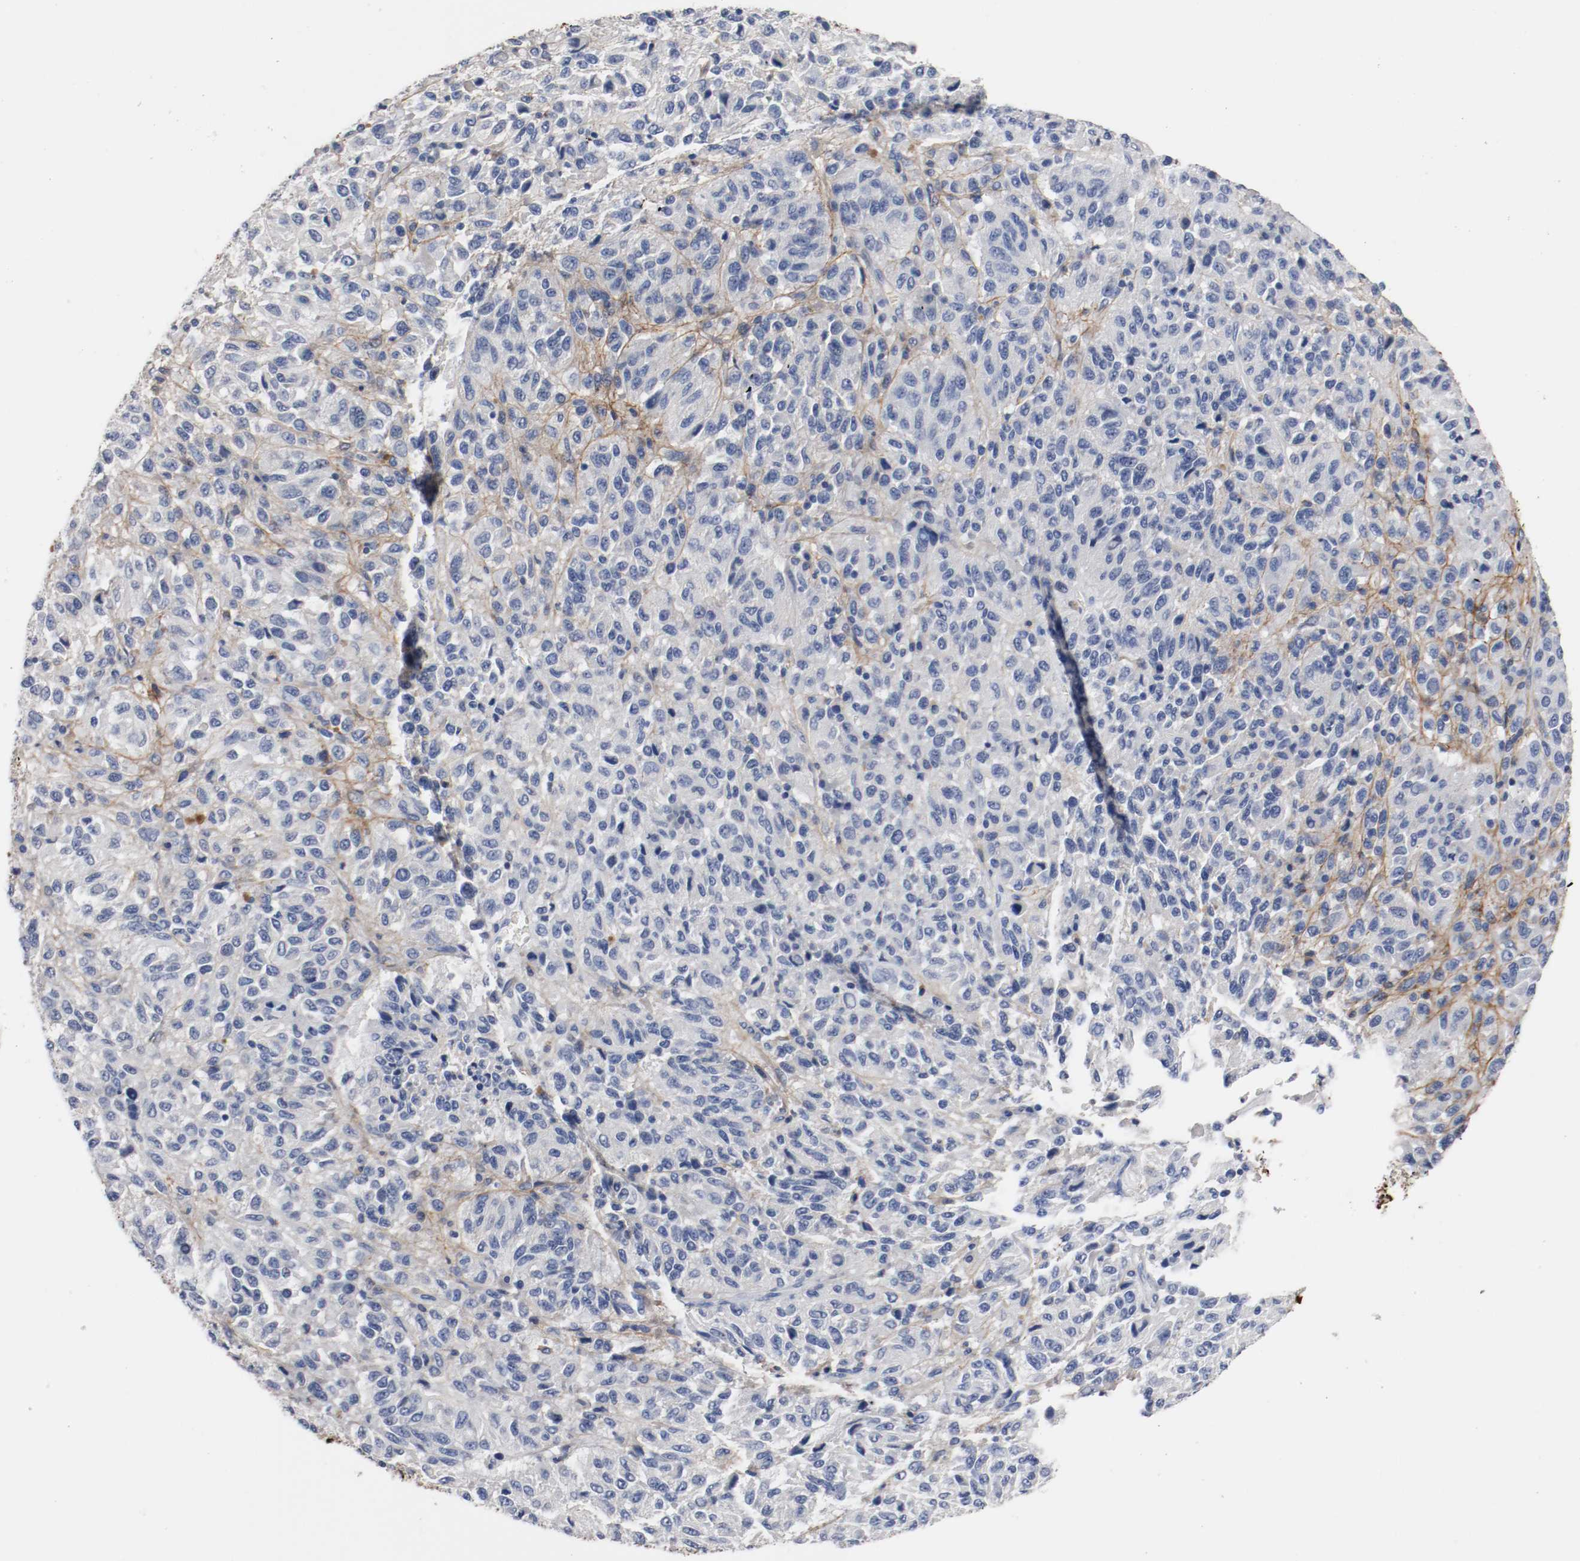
{"staining": {"intensity": "negative", "quantity": "none", "location": "none"}, "tissue": "melanoma", "cell_type": "Tumor cells", "image_type": "cancer", "snomed": [{"axis": "morphology", "description": "Malignant melanoma, Metastatic site"}, {"axis": "topography", "description": "Lung"}], "caption": "Immunohistochemistry (IHC) of human malignant melanoma (metastatic site) demonstrates no staining in tumor cells. (DAB IHC visualized using brightfield microscopy, high magnification).", "gene": "TNC", "patient": {"sex": "male", "age": 64}}